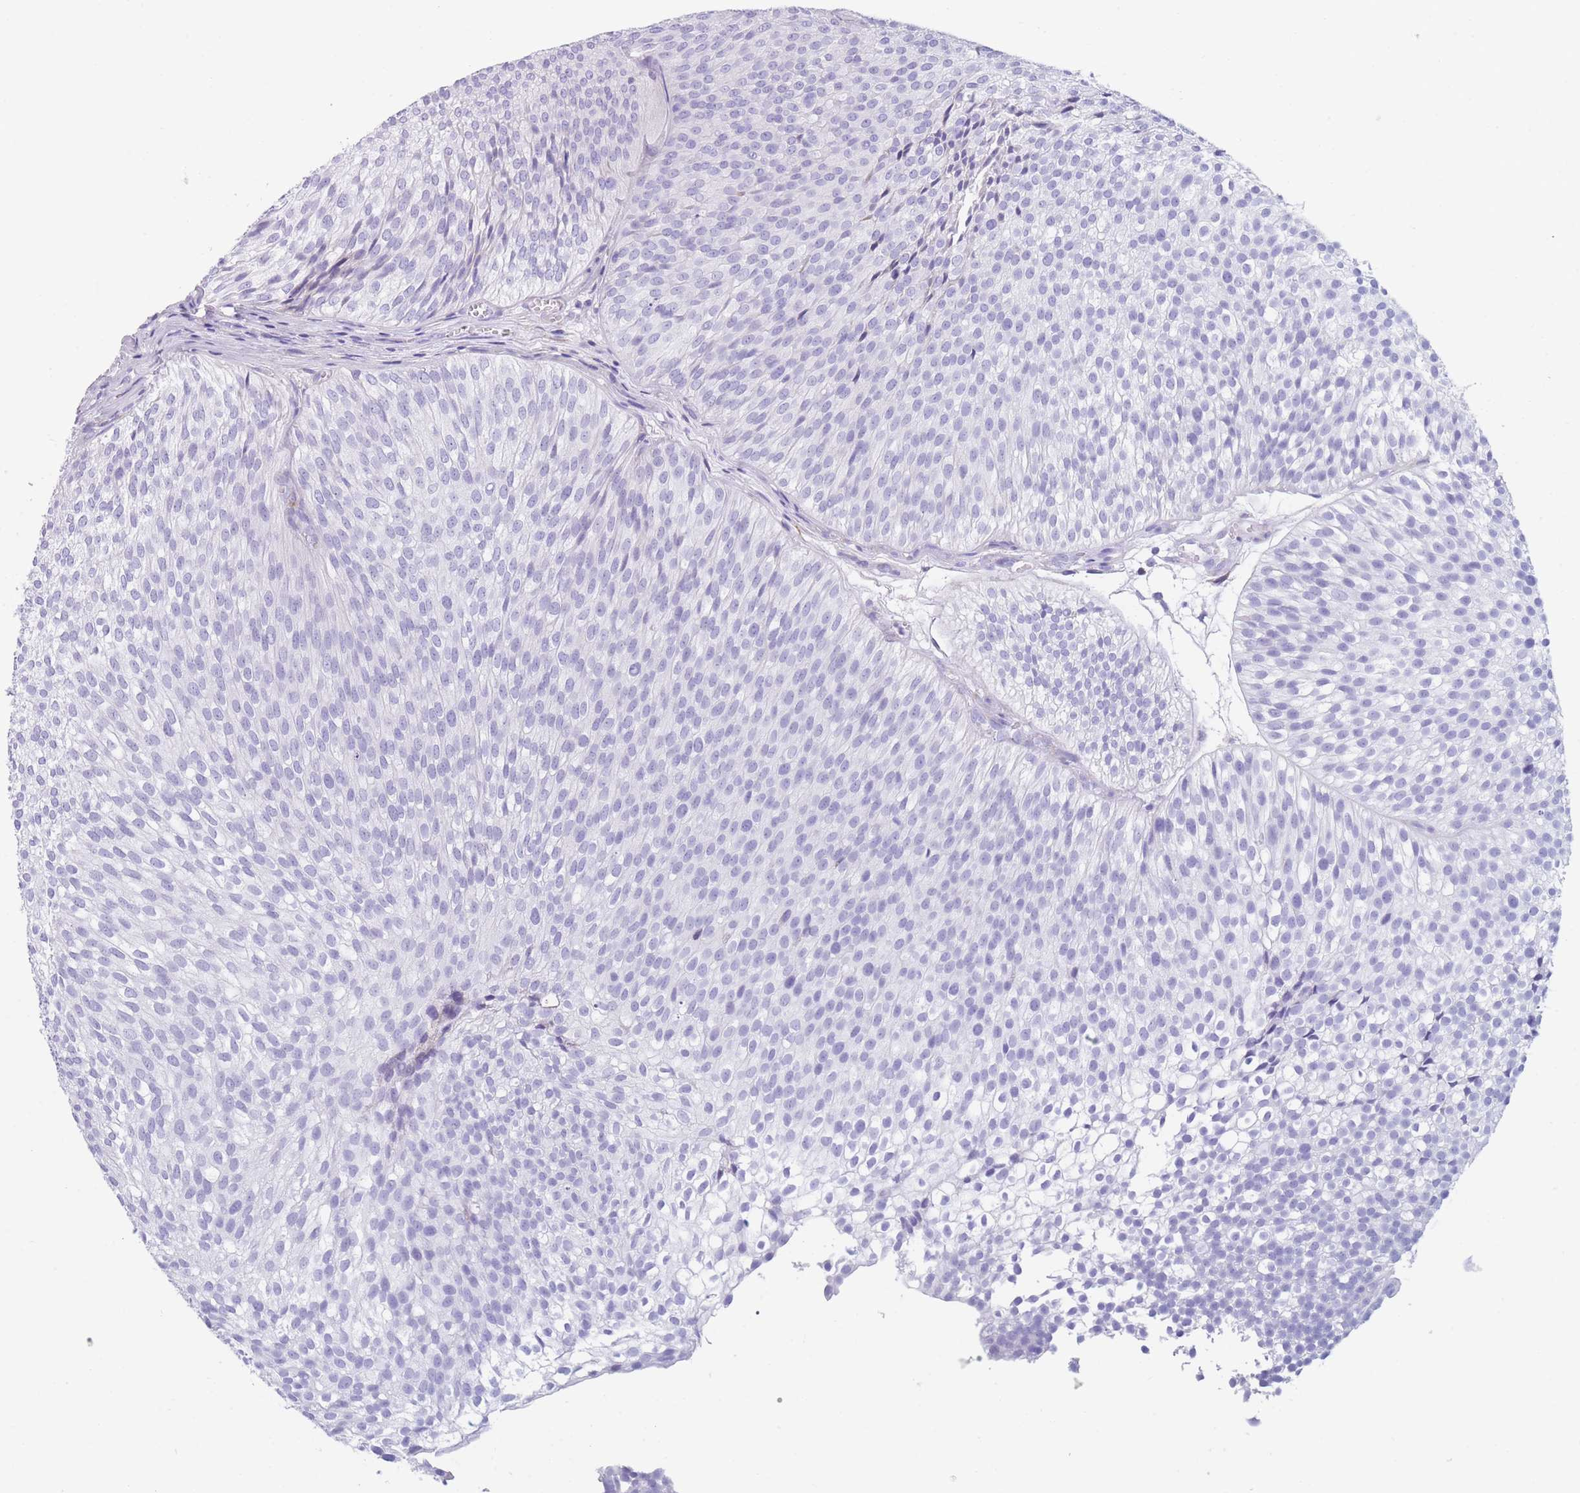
{"staining": {"intensity": "negative", "quantity": "none", "location": "none"}, "tissue": "urothelial cancer", "cell_type": "Tumor cells", "image_type": "cancer", "snomed": [{"axis": "morphology", "description": "Urothelial carcinoma, Low grade"}, {"axis": "topography", "description": "Urinary bladder"}], "caption": "Immunohistochemical staining of urothelial cancer demonstrates no significant expression in tumor cells.", "gene": "COL27A1", "patient": {"sex": "male", "age": 91}}